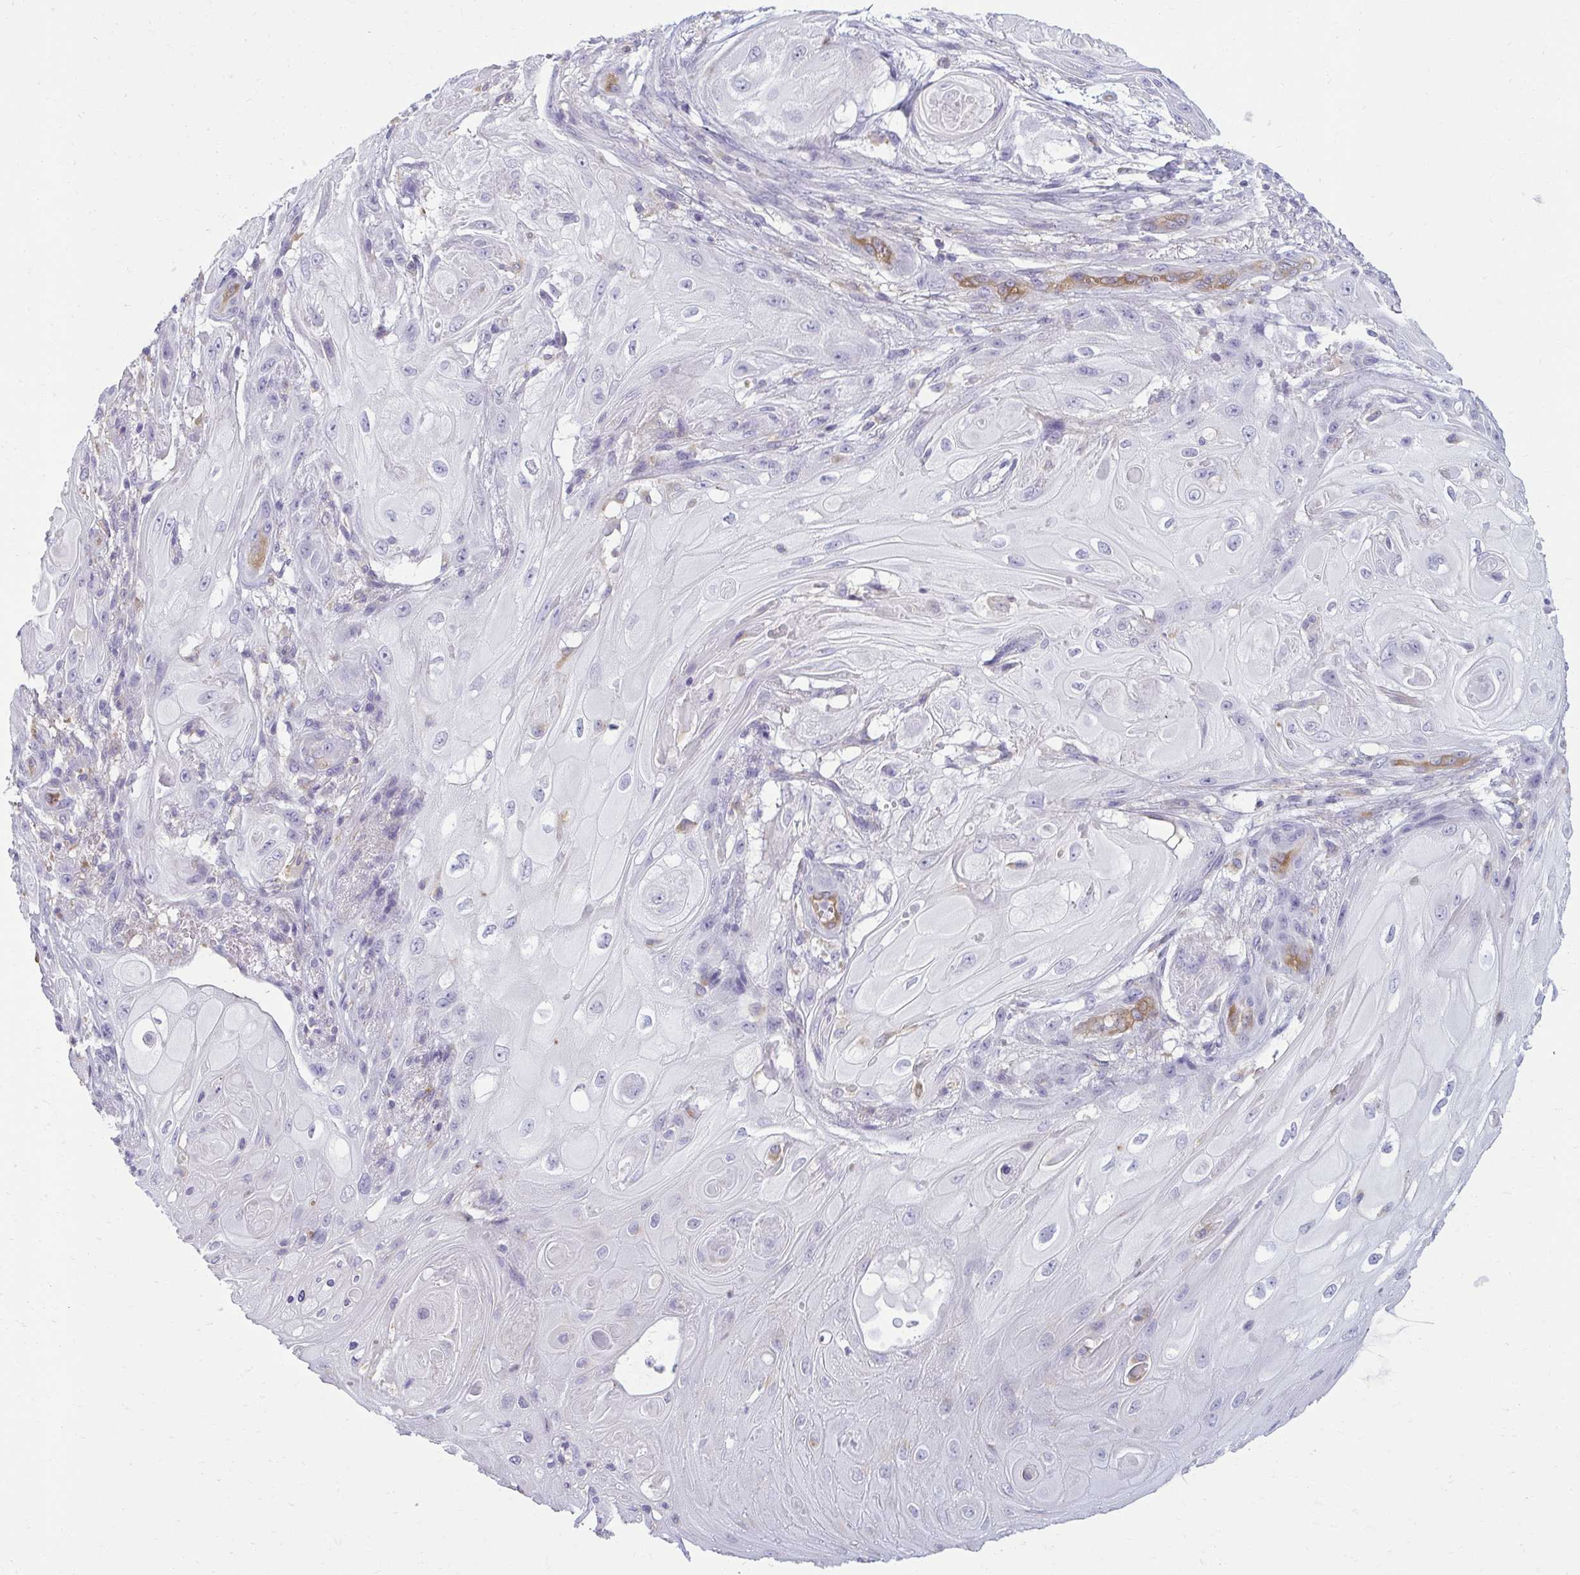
{"staining": {"intensity": "negative", "quantity": "none", "location": "none"}, "tissue": "skin cancer", "cell_type": "Tumor cells", "image_type": "cancer", "snomed": [{"axis": "morphology", "description": "Squamous cell carcinoma, NOS"}, {"axis": "topography", "description": "Skin"}], "caption": "Human squamous cell carcinoma (skin) stained for a protein using IHC exhibits no expression in tumor cells.", "gene": "PDE2A", "patient": {"sex": "male", "age": 62}}